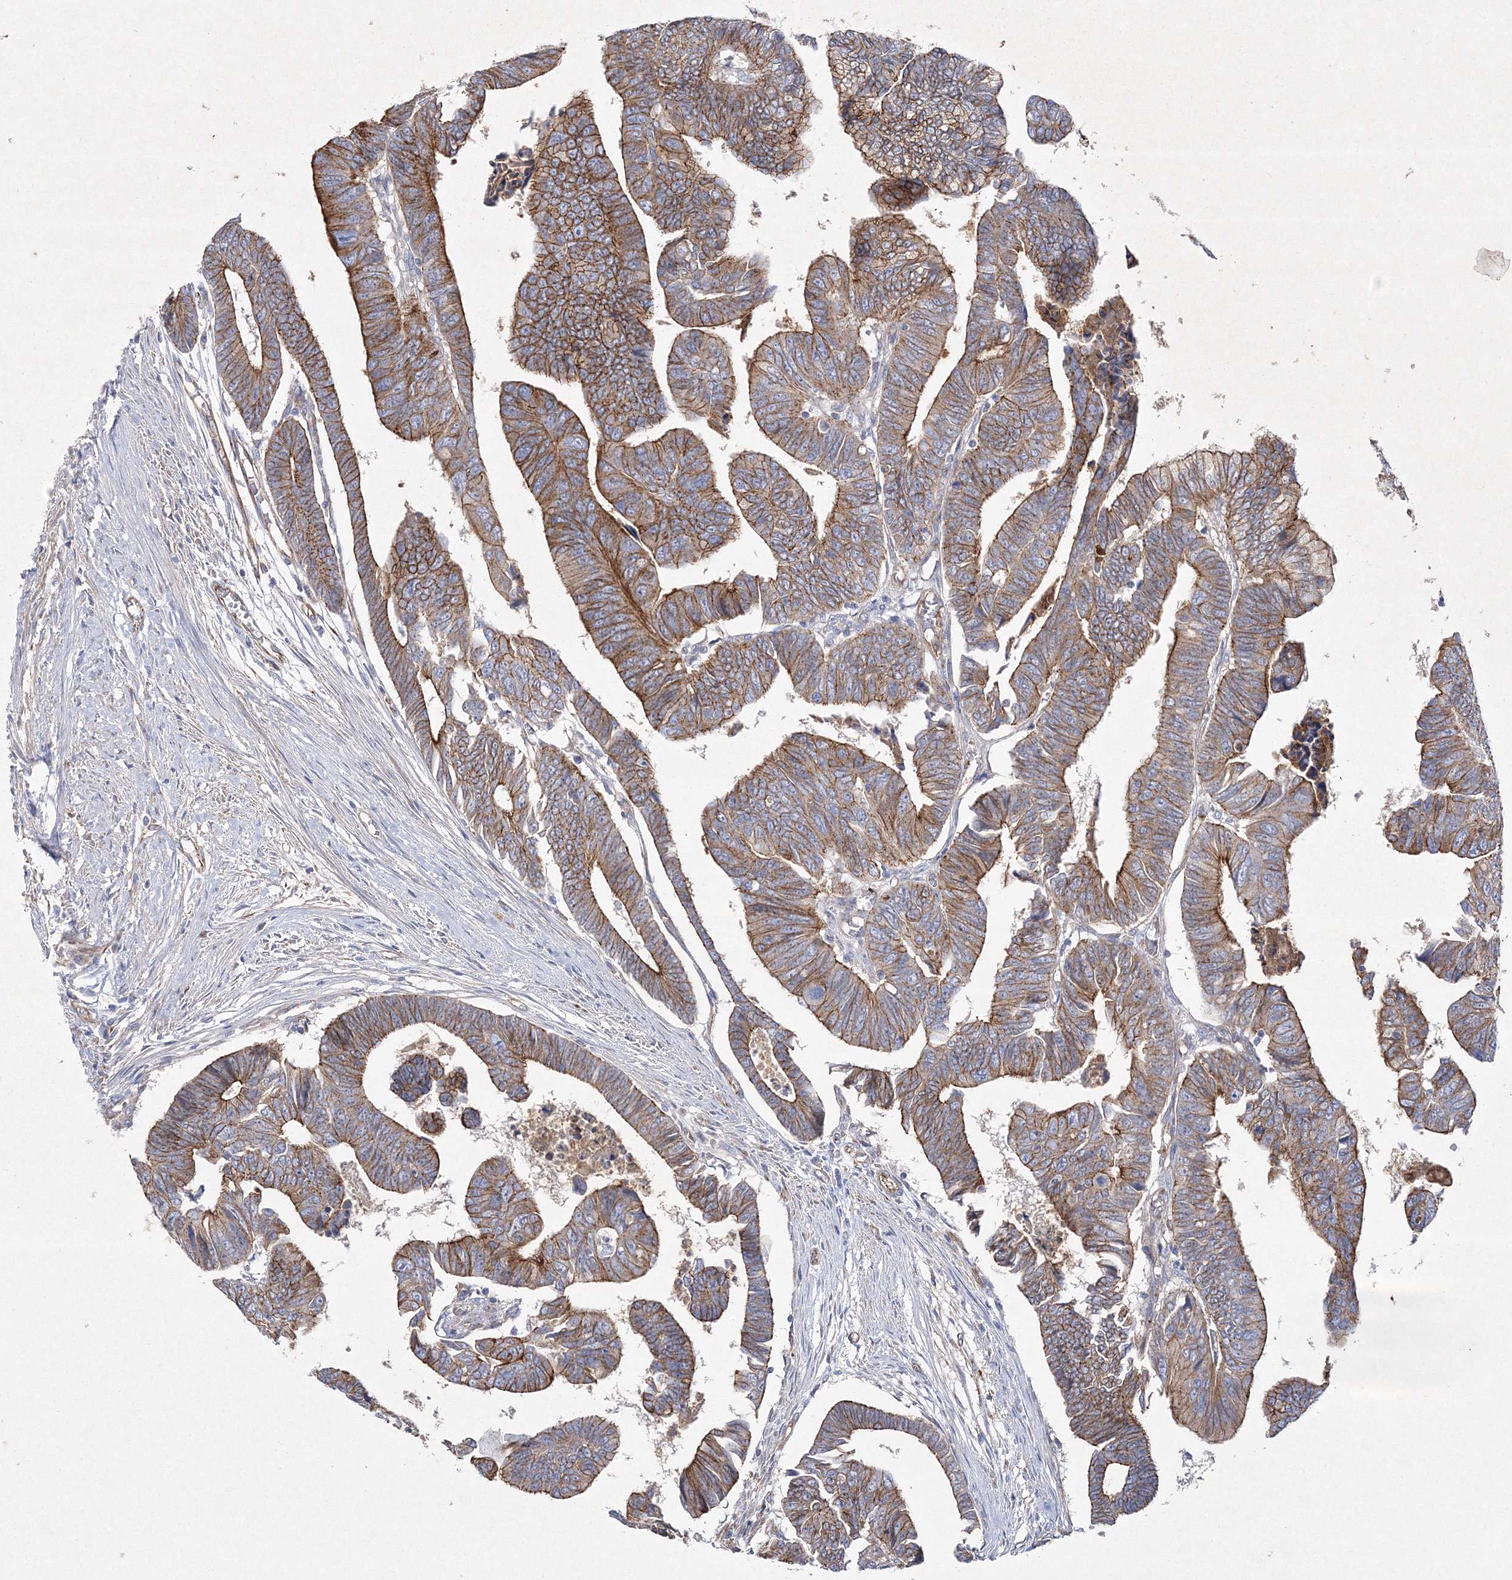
{"staining": {"intensity": "moderate", "quantity": ">75%", "location": "cytoplasmic/membranous"}, "tissue": "colorectal cancer", "cell_type": "Tumor cells", "image_type": "cancer", "snomed": [{"axis": "morphology", "description": "Adenocarcinoma, NOS"}, {"axis": "topography", "description": "Rectum"}], "caption": "About >75% of tumor cells in colorectal cancer (adenocarcinoma) reveal moderate cytoplasmic/membranous protein expression as visualized by brown immunohistochemical staining.", "gene": "NAA40", "patient": {"sex": "female", "age": 65}}